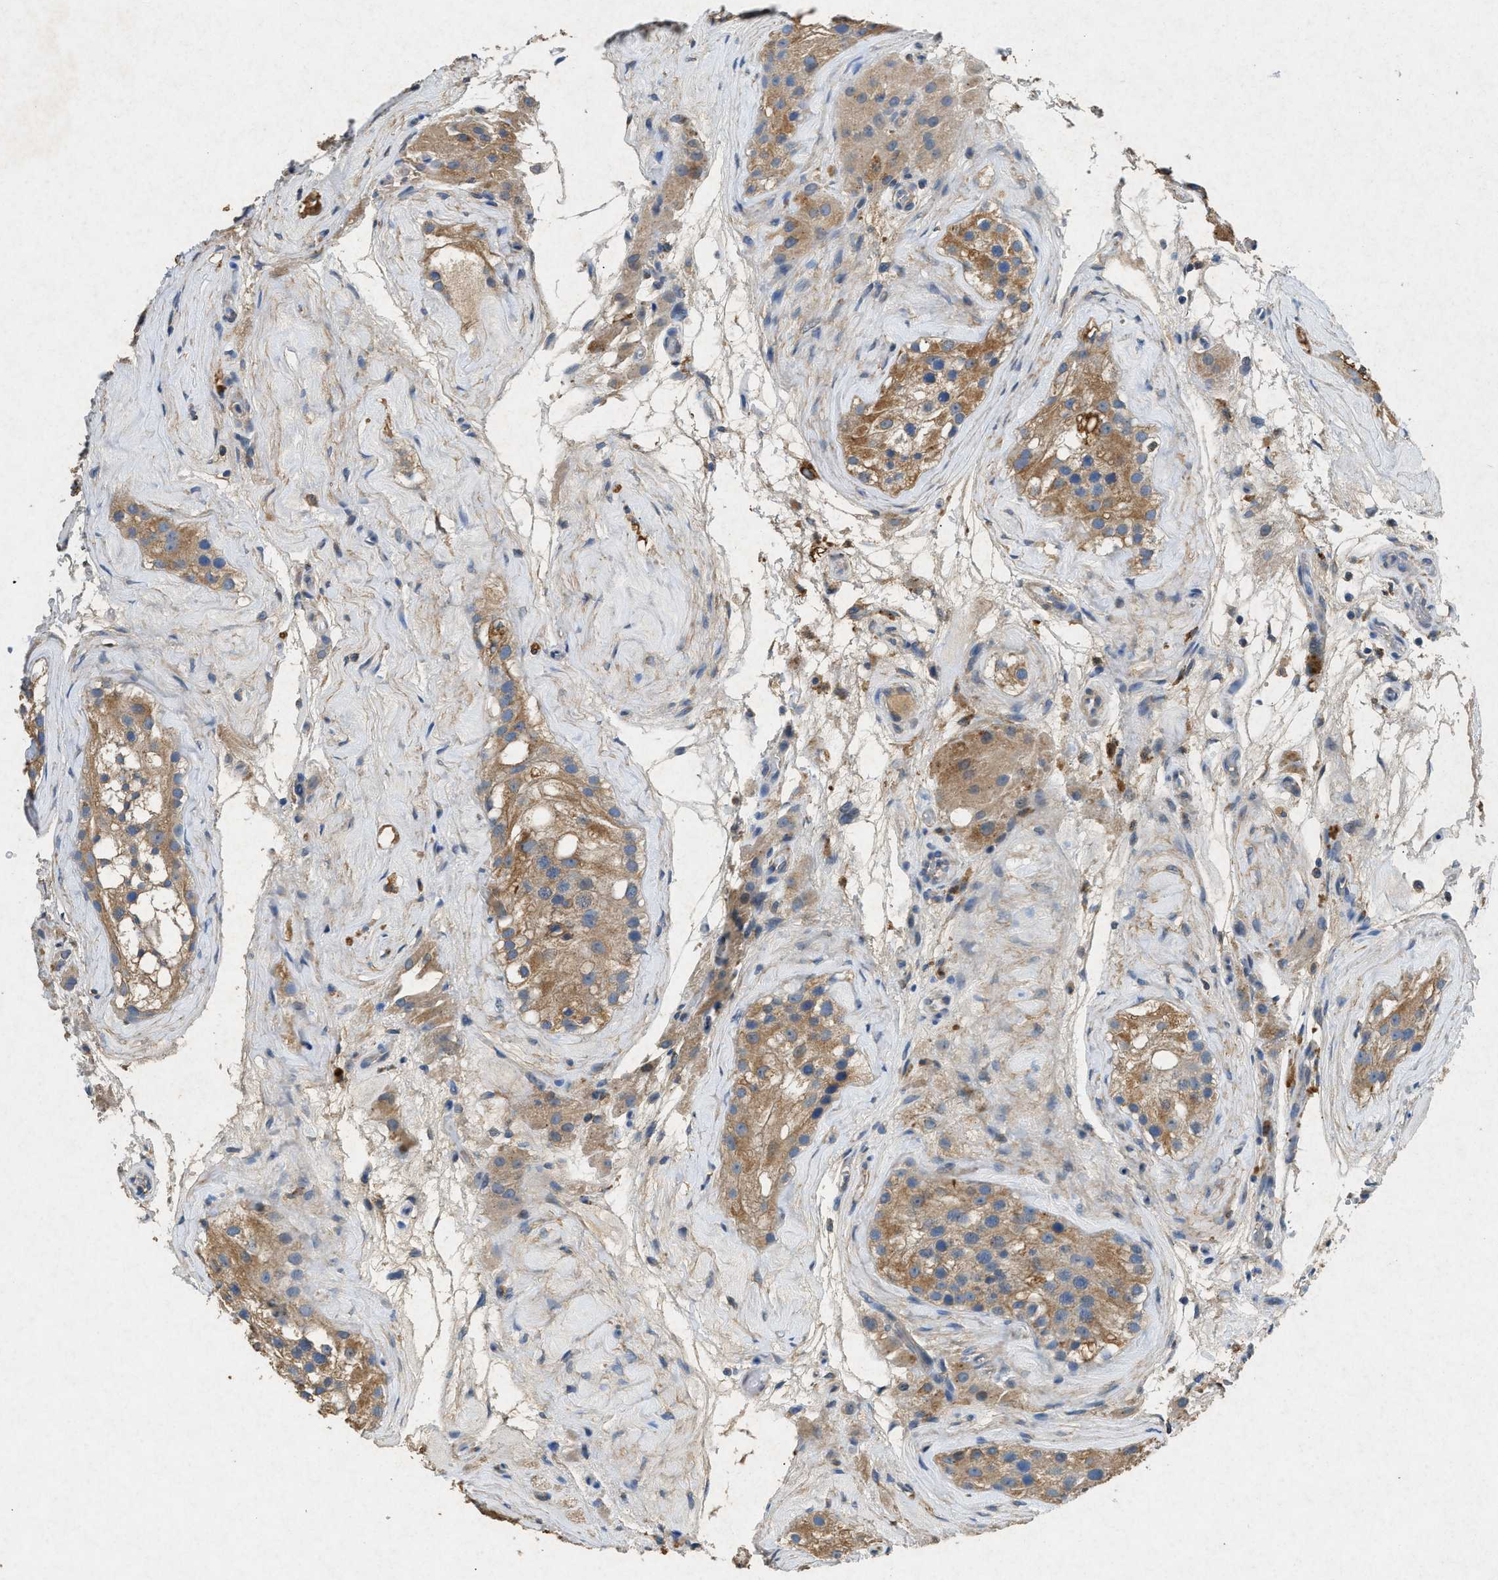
{"staining": {"intensity": "moderate", "quantity": ">75%", "location": "cytoplasmic/membranous"}, "tissue": "testis", "cell_type": "Cells in seminiferous ducts", "image_type": "normal", "snomed": [{"axis": "morphology", "description": "Normal tissue, NOS"}, {"axis": "morphology", "description": "Seminoma, NOS"}, {"axis": "topography", "description": "Testis"}], "caption": "Benign testis shows moderate cytoplasmic/membranous positivity in about >75% of cells in seminiferous ducts, visualized by immunohistochemistry.", "gene": "CDK15", "patient": {"sex": "male", "age": 71}}